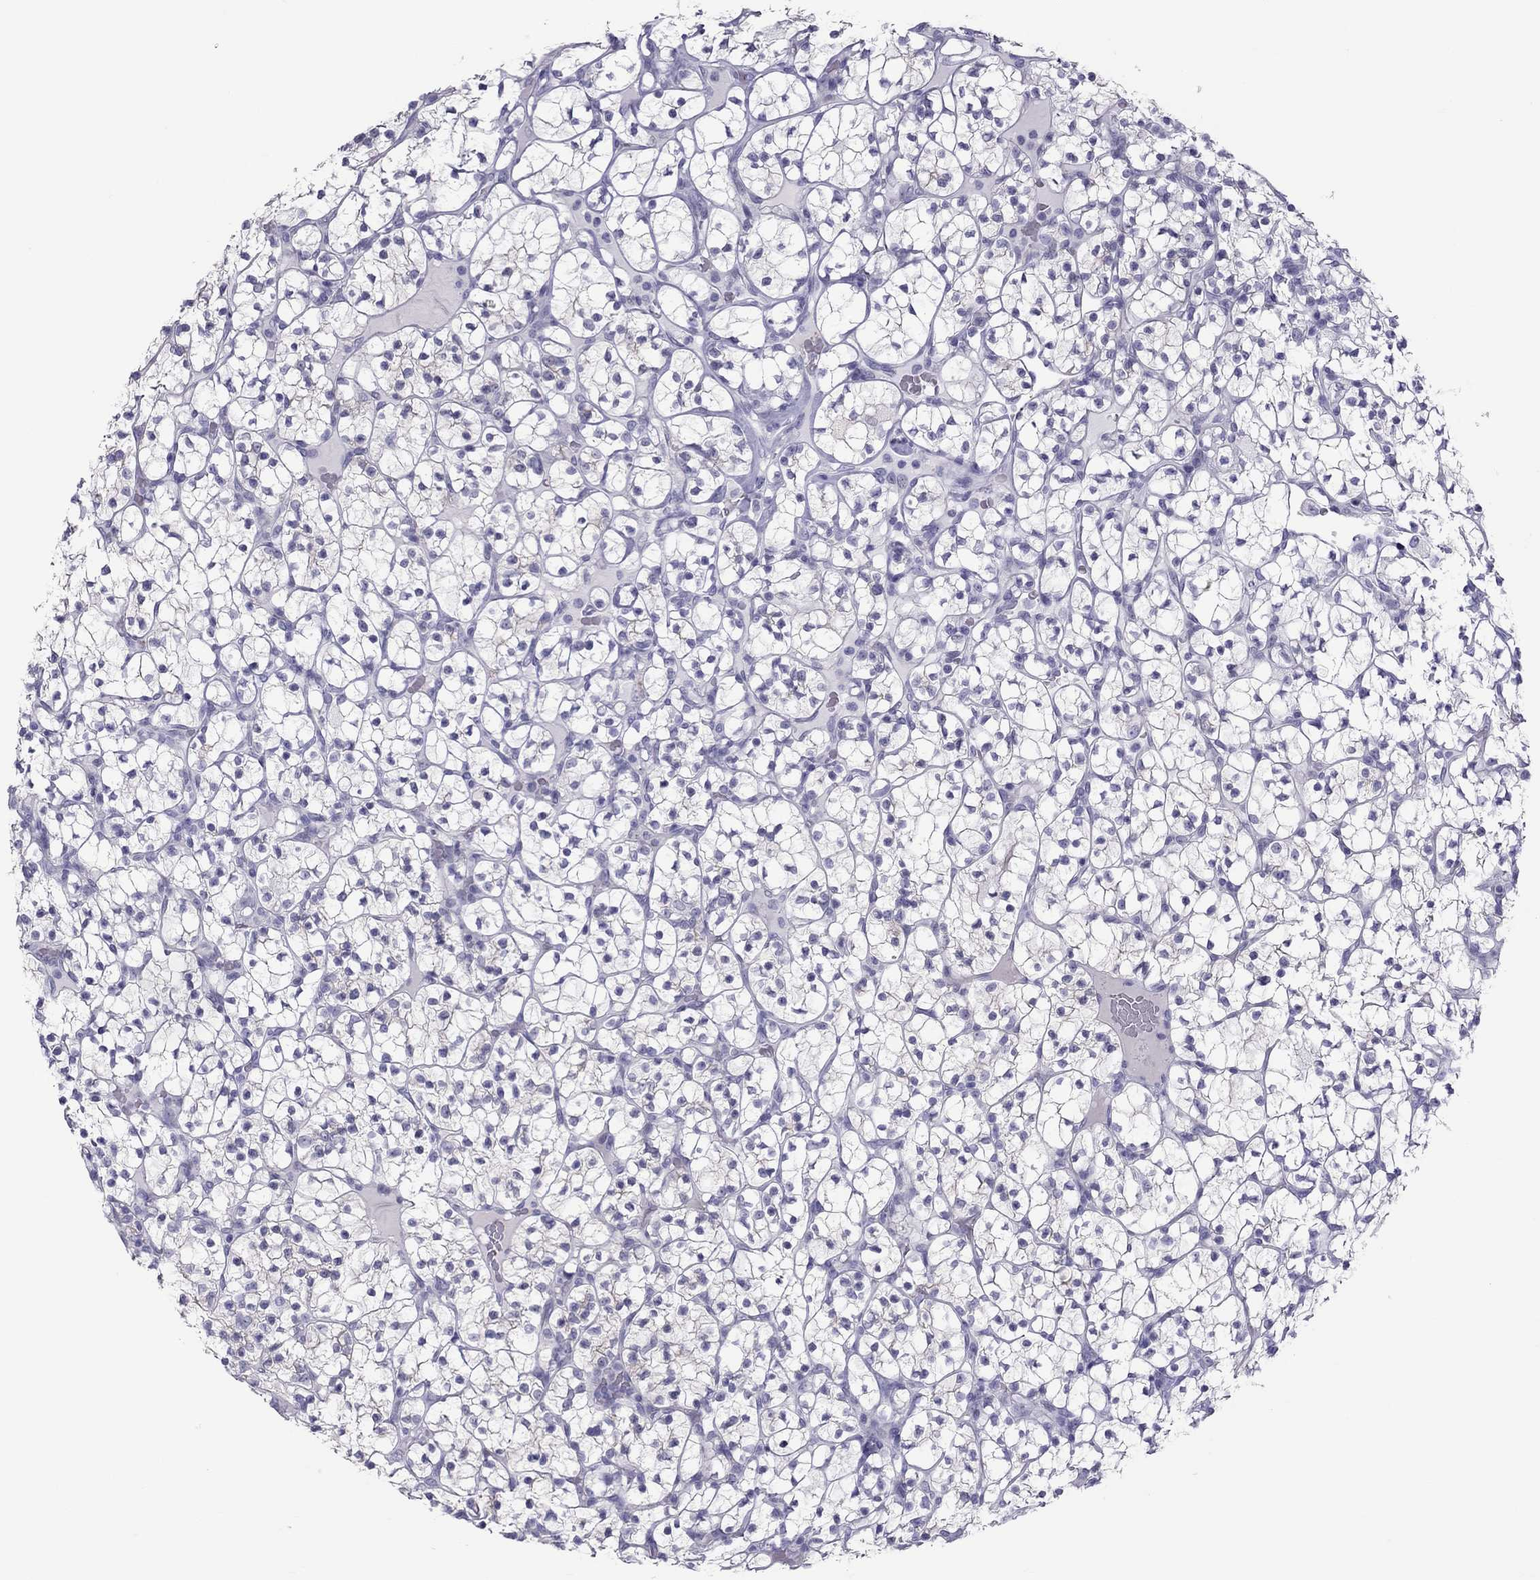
{"staining": {"intensity": "negative", "quantity": "none", "location": "none"}, "tissue": "renal cancer", "cell_type": "Tumor cells", "image_type": "cancer", "snomed": [{"axis": "morphology", "description": "Adenocarcinoma, NOS"}, {"axis": "topography", "description": "Kidney"}], "caption": "Immunohistochemistry (IHC) of human adenocarcinoma (renal) displays no positivity in tumor cells.", "gene": "TEX14", "patient": {"sex": "female", "age": 89}}